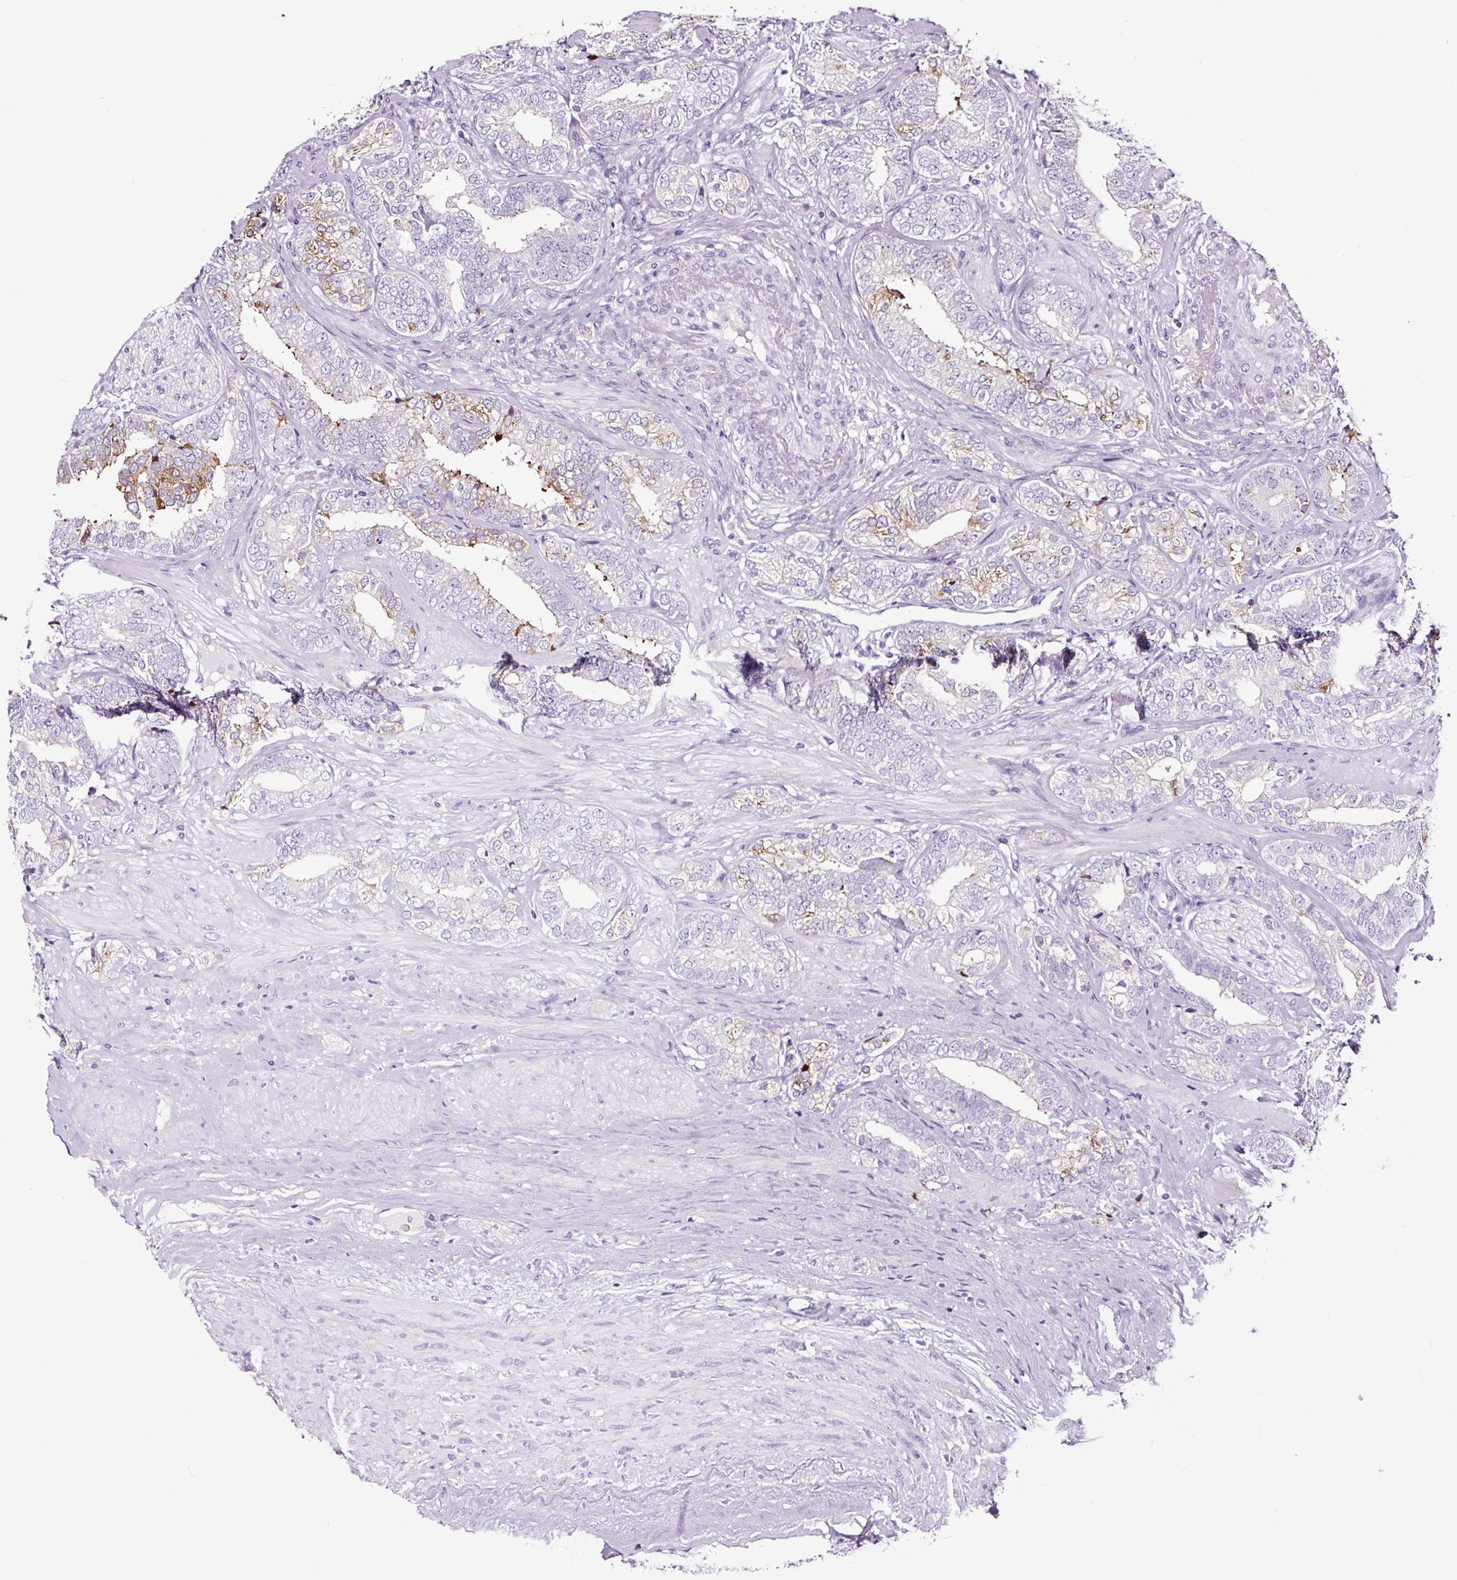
{"staining": {"intensity": "moderate", "quantity": "<25%", "location": "cytoplasmic/membranous"}, "tissue": "prostate cancer", "cell_type": "Tumor cells", "image_type": "cancer", "snomed": [{"axis": "morphology", "description": "Adenocarcinoma, High grade"}, {"axis": "topography", "description": "Prostate"}], "caption": "Brown immunohistochemical staining in human prostate cancer exhibits moderate cytoplasmic/membranous expression in about <25% of tumor cells.", "gene": "FBXL7", "patient": {"sex": "male", "age": 72}}